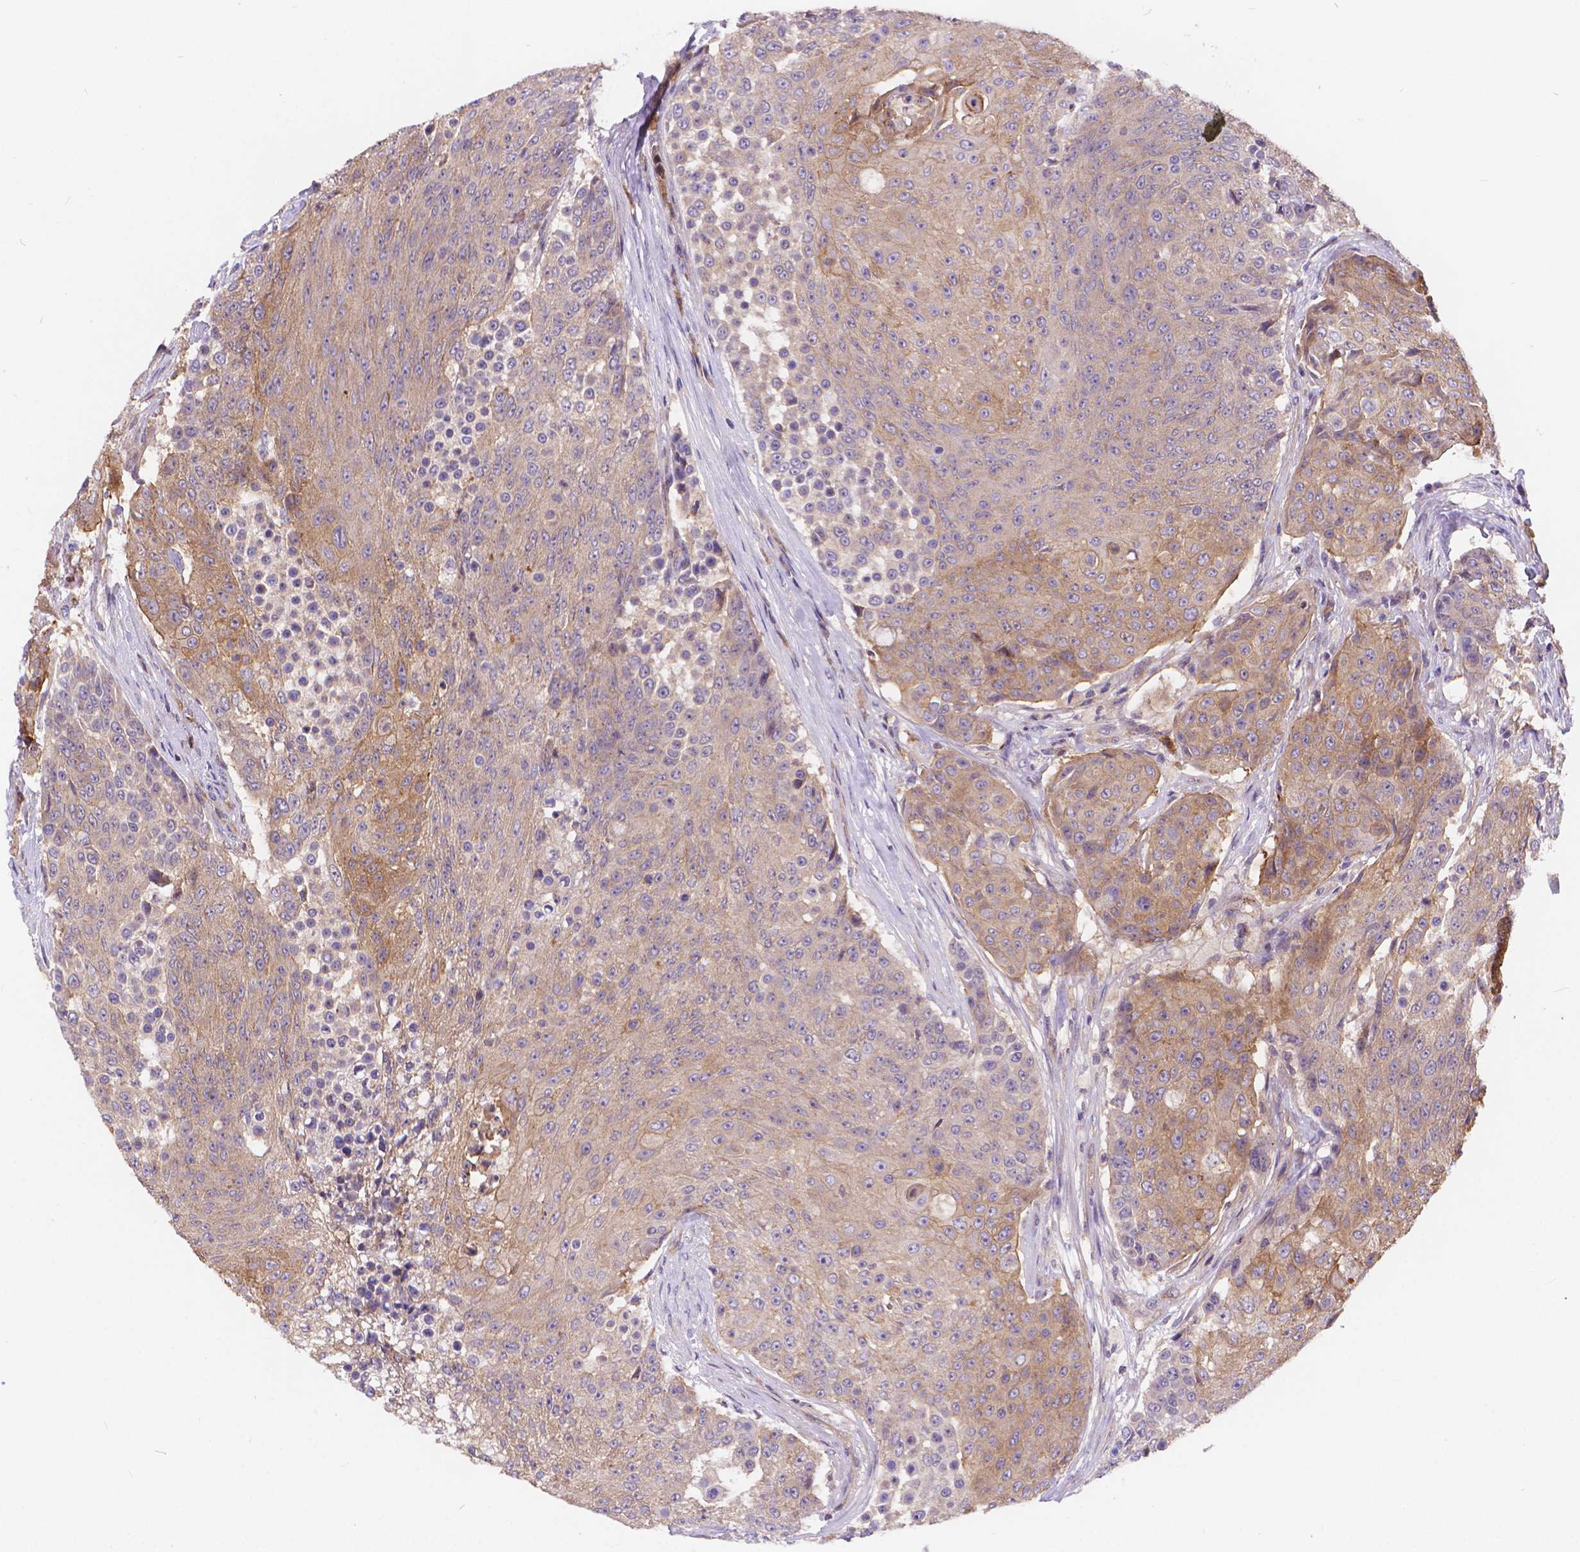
{"staining": {"intensity": "weak", "quantity": ">75%", "location": "cytoplasmic/membranous"}, "tissue": "urothelial cancer", "cell_type": "Tumor cells", "image_type": "cancer", "snomed": [{"axis": "morphology", "description": "Urothelial carcinoma, High grade"}, {"axis": "topography", "description": "Urinary bladder"}], "caption": "A histopathology image of human urothelial carcinoma (high-grade) stained for a protein demonstrates weak cytoplasmic/membranous brown staining in tumor cells.", "gene": "ARAP1", "patient": {"sex": "female", "age": 63}}